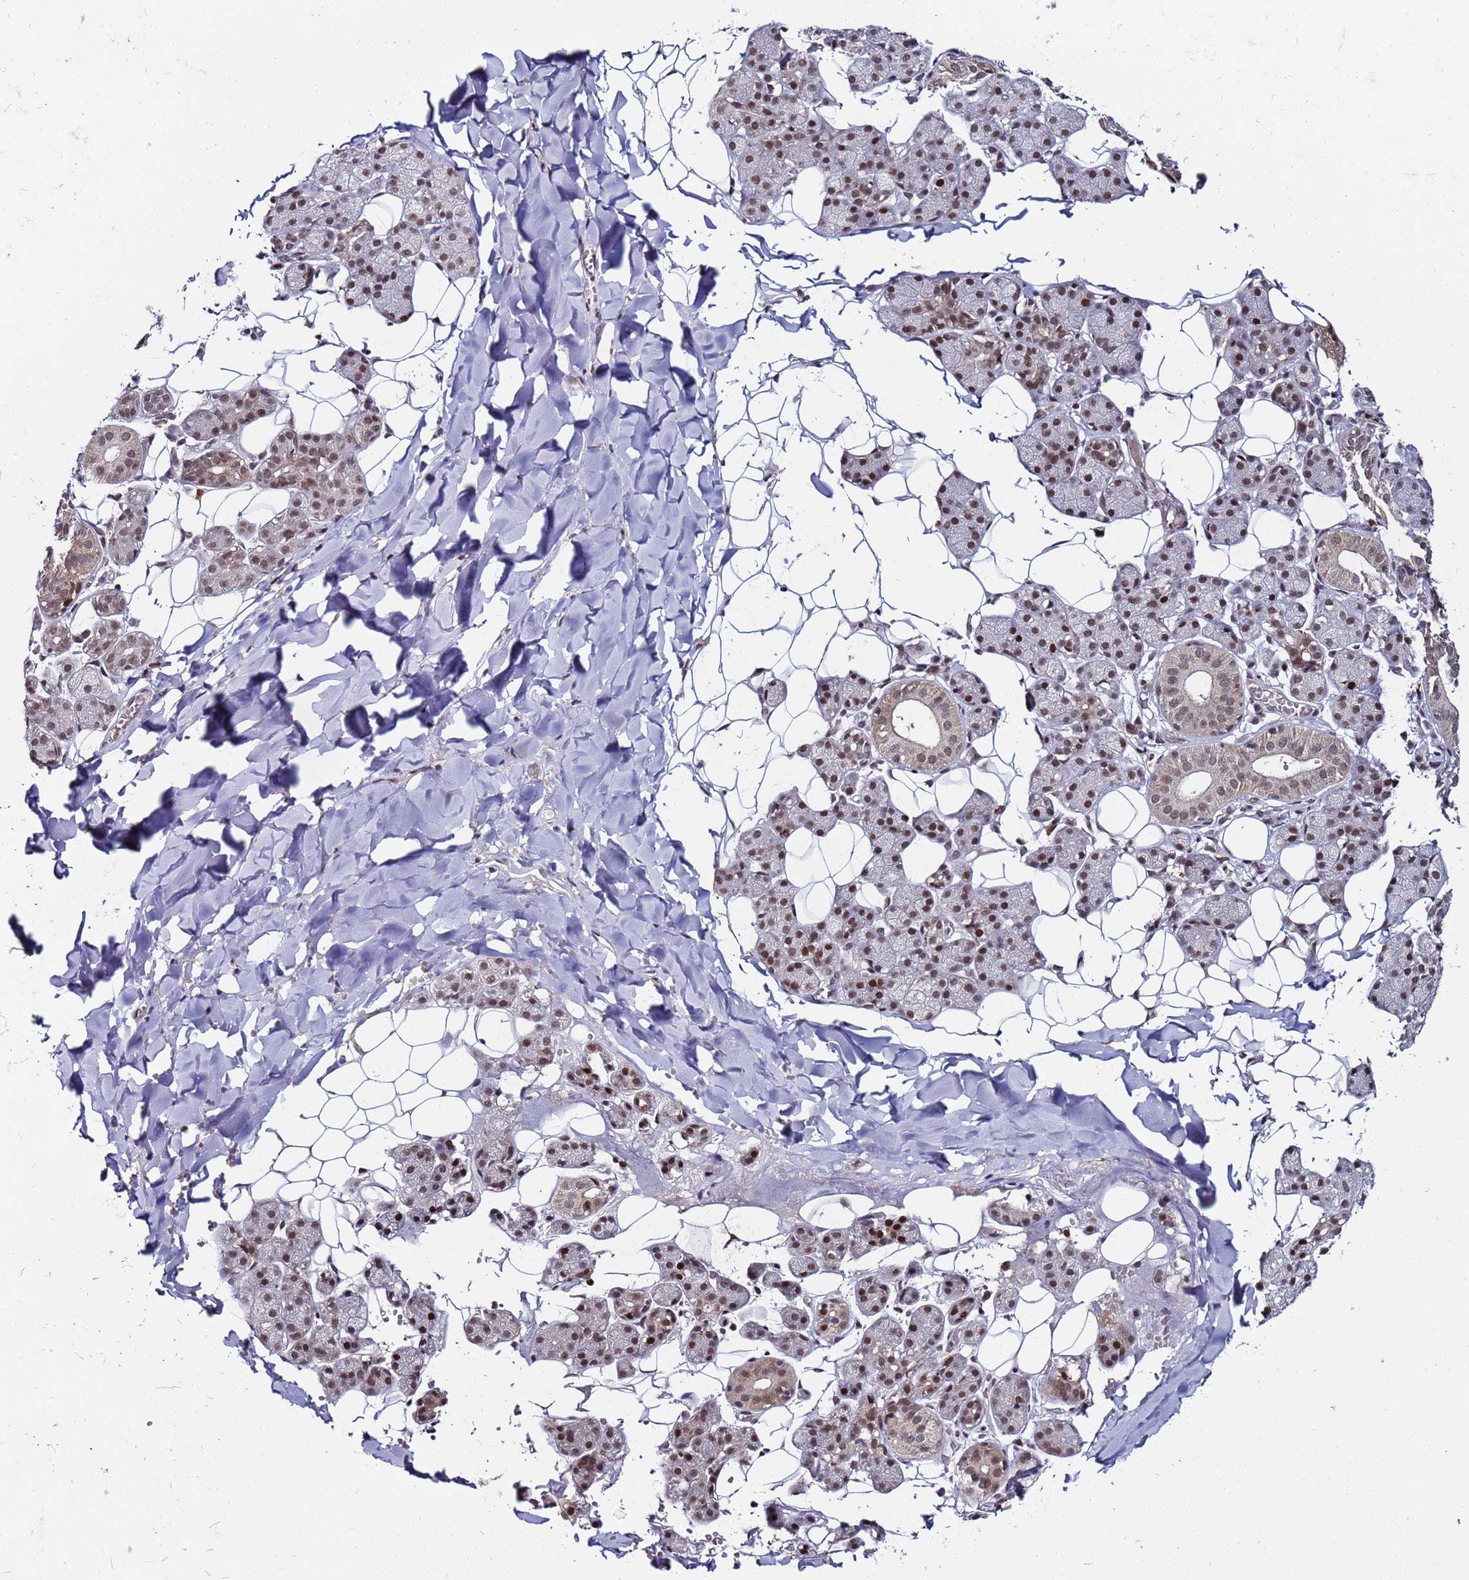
{"staining": {"intensity": "moderate", "quantity": ">75%", "location": "nuclear"}, "tissue": "salivary gland", "cell_type": "Glandular cells", "image_type": "normal", "snomed": [{"axis": "morphology", "description": "Normal tissue, NOS"}, {"axis": "topography", "description": "Salivary gland"}], "caption": "Immunohistochemistry (IHC) staining of unremarkable salivary gland, which shows medium levels of moderate nuclear positivity in approximately >75% of glandular cells indicating moderate nuclear protein positivity. The staining was performed using DAB (3,3'-diaminobenzidine) (brown) for protein detection and nuclei were counterstained in hematoxylin (blue).", "gene": "PPM1H", "patient": {"sex": "female", "age": 33}}